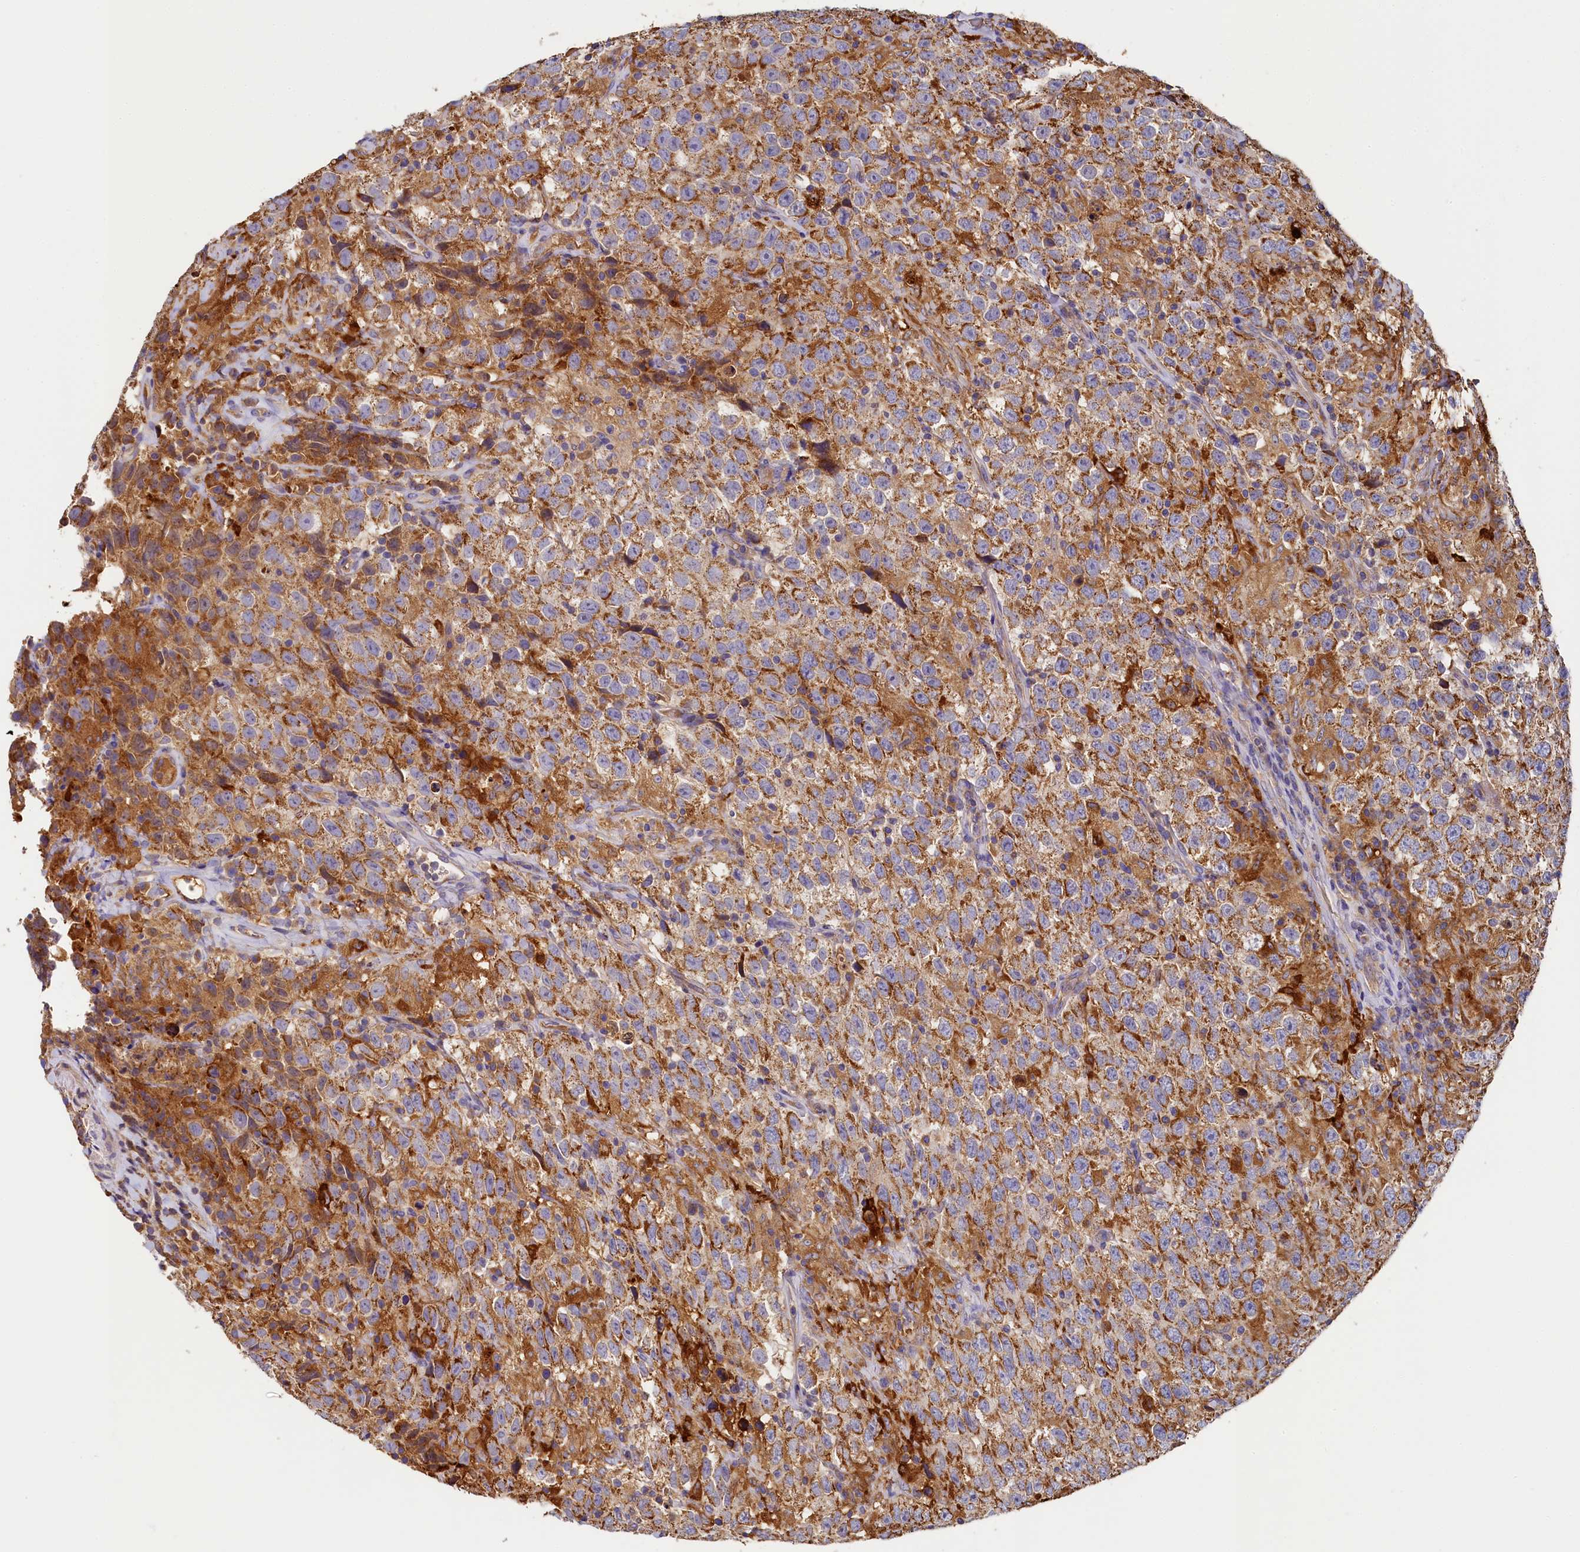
{"staining": {"intensity": "moderate", "quantity": ">75%", "location": "cytoplasmic/membranous"}, "tissue": "testis cancer", "cell_type": "Tumor cells", "image_type": "cancer", "snomed": [{"axis": "morphology", "description": "Seminoma, NOS"}, {"axis": "topography", "description": "Testis"}], "caption": "An IHC image of tumor tissue is shown. Protein staining in brown labels moderate cytoplasmic/membranous positivity in testis cancer within tumor cells. (brown staining indicates protein expression, while blue staining denotes nuclei).", "gene": "SEC31B", "patient": {"sex": "male", "age": 41}}